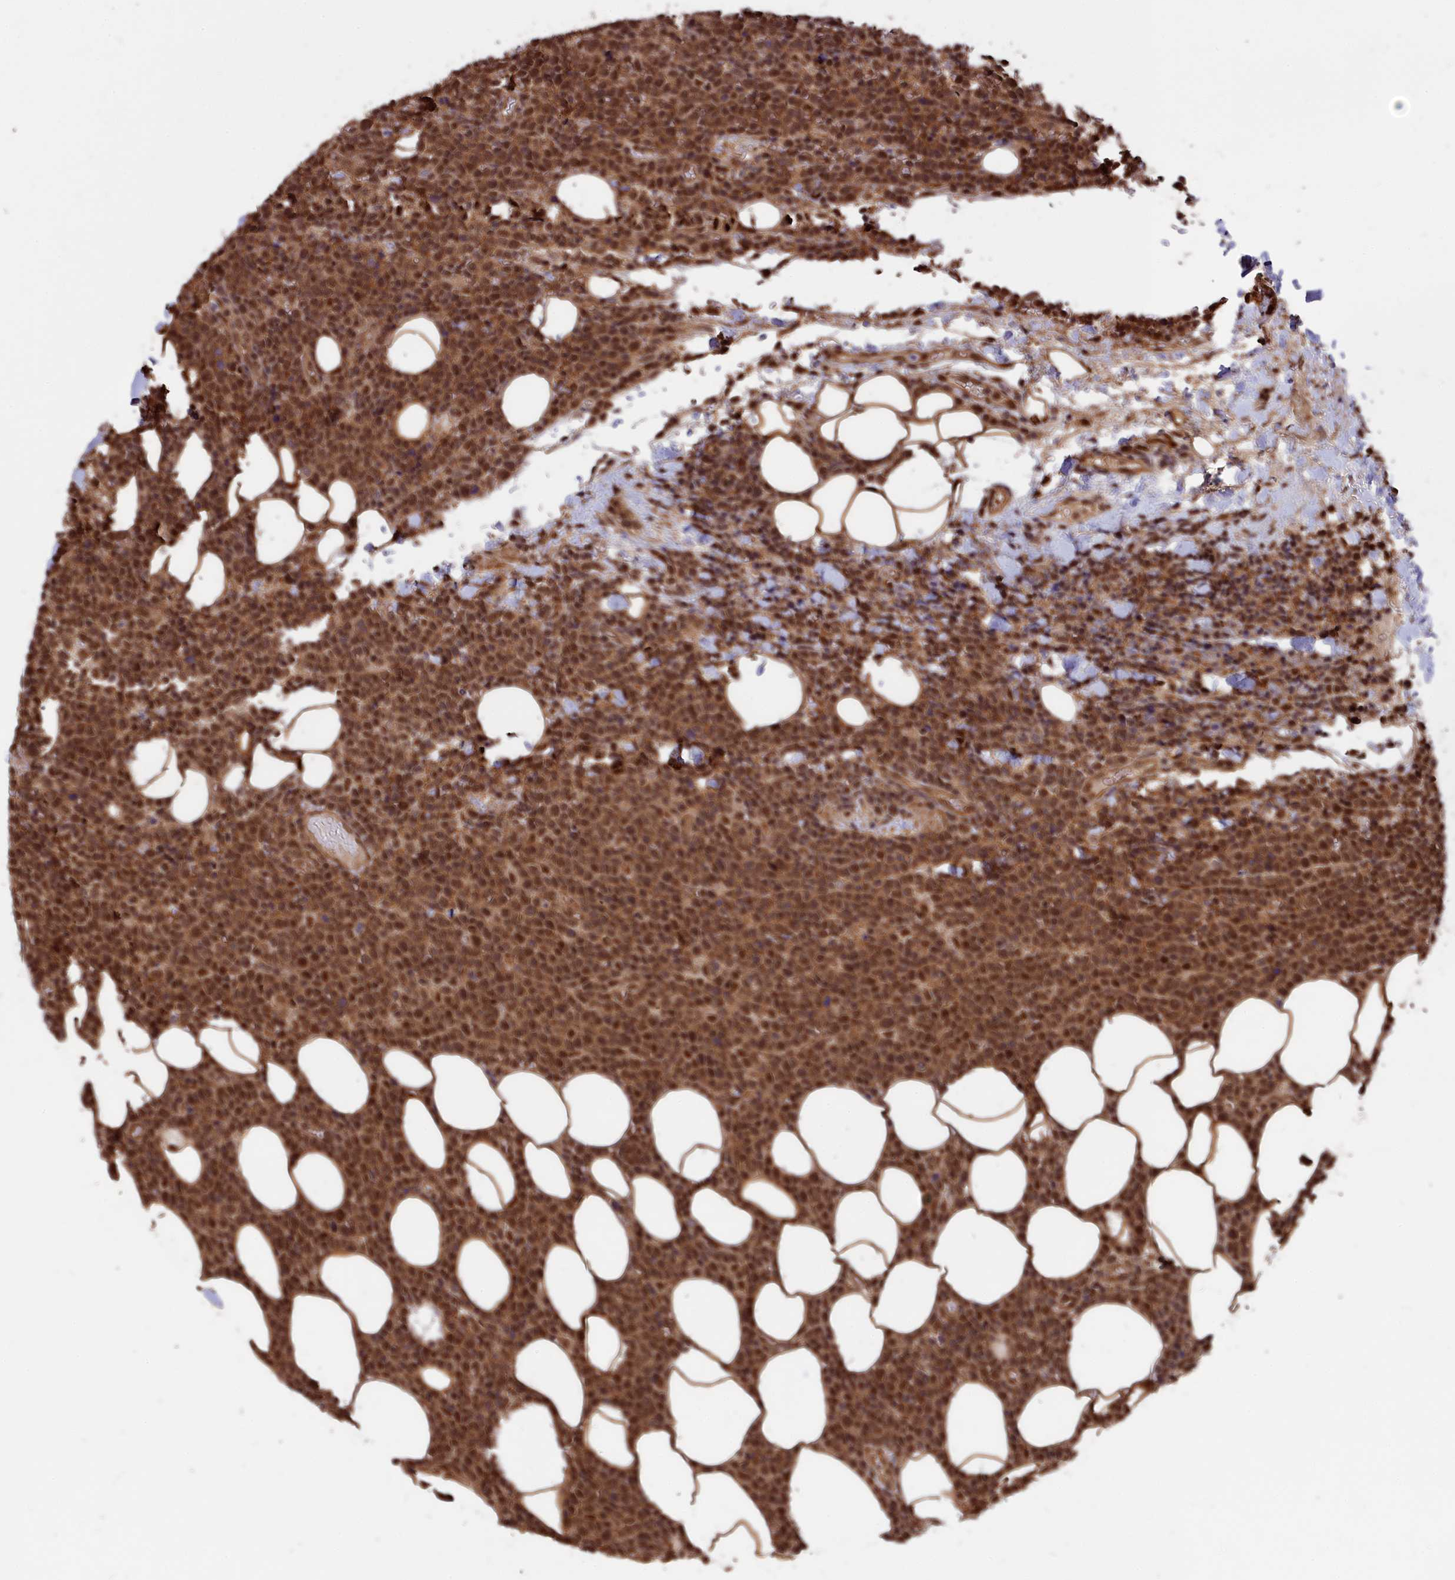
{"staining": {"intensity": "moderate", "quantity": ">75%", "location": "nuclear"}, "tissue": "lymphoma", "cell_type": "Tumor cells", "image_type": "cancer", "snomed": [{"axis": "morphology", "description": "Malignant lymphoma, non-Hodgkin's type, High grade"}, {"axis": "topography", "description": "Lymph node"}], "caption": "Lymphoma was stained to show a protein in brown. There is medium levels of moderate nuclear staining in approximately >75% of tumor cells.", "gene": "ADRM1", "patient": {"sex": "male", "age": 61}}